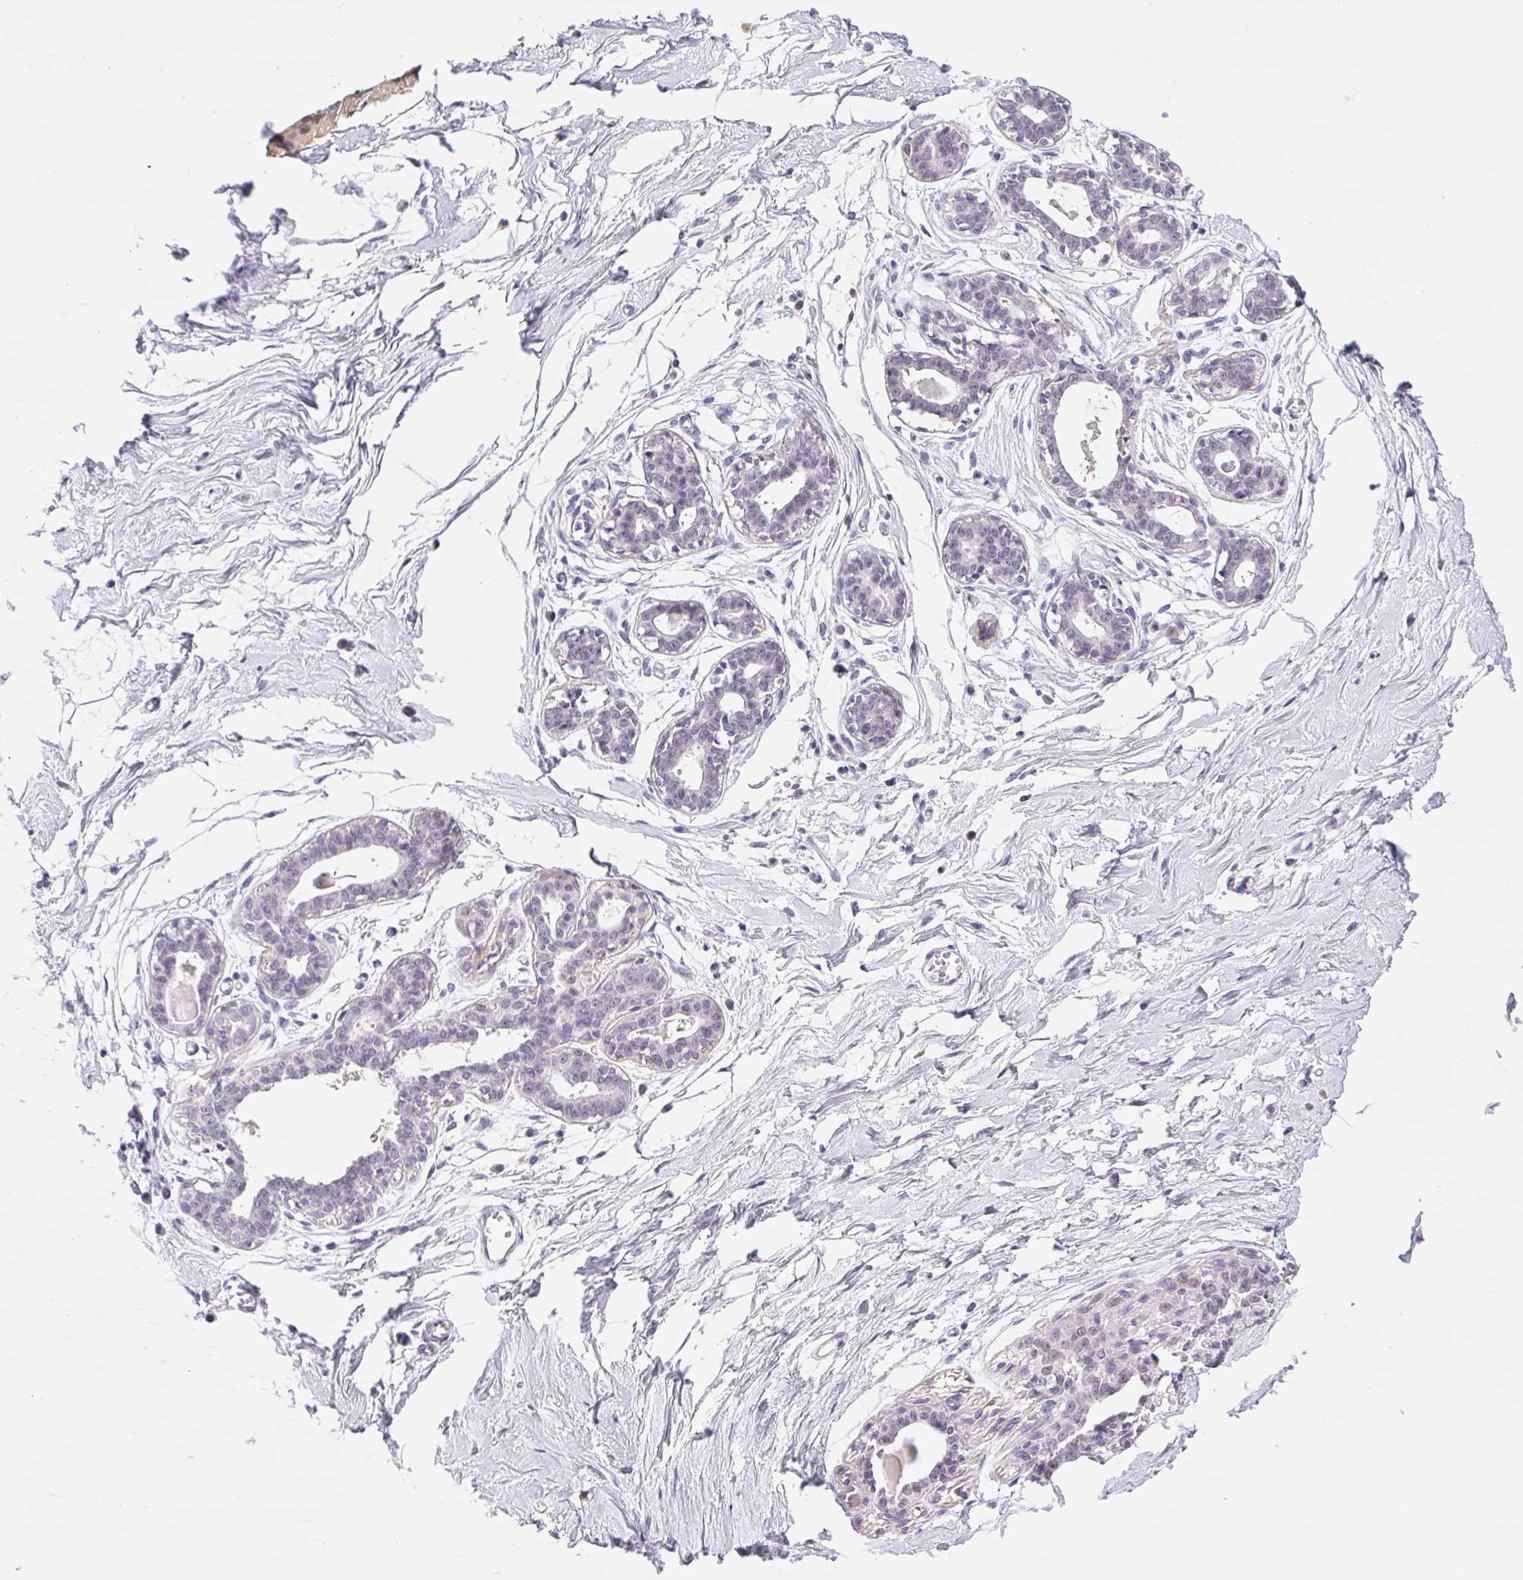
{"staining": {"intensity": "negative", "quantity": "none", "location": "none"}, "tissue": "breast", "cell_type": "Adipocytes", "image_type": "normal", "snomed": [{"axis": "morphology", "description": "Normal tissue, NOS"}, {"axis": "topography", "description": "Breast"}], "caption": "Adipocytes are negative for brown protein staining in normal breast.", "gene": "L3MBTL4", "patient": {"sex": "female", "age": 45}}